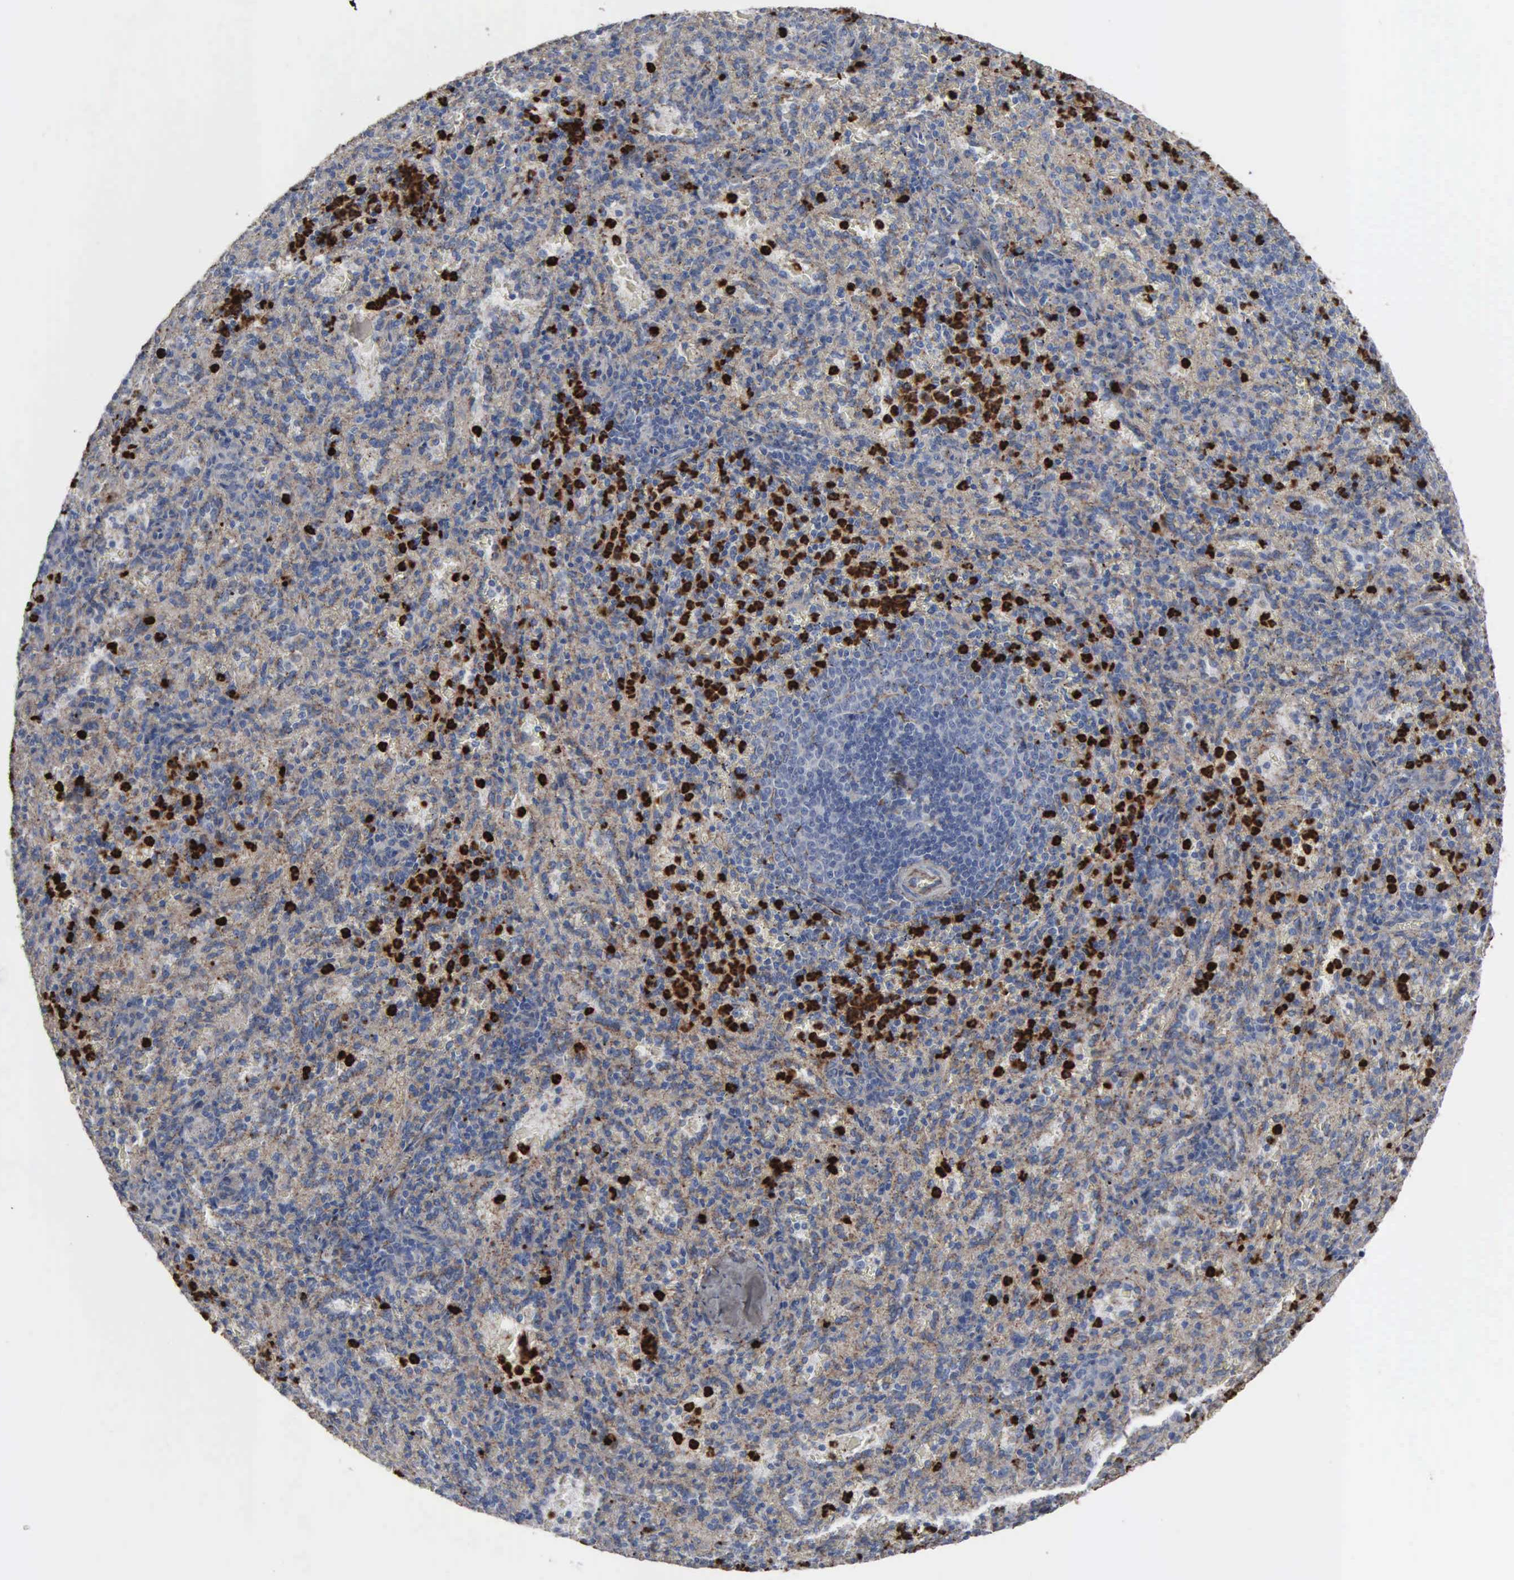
{"staining": {"intensity": "moderate", "quantity": "25%-75%", "location": "cytoplasmic/membranous"}, "tissue": "spleen", "cell_type": "Cells in red pulp", "image_type": "normal", "snomed": [{"axis": "morphology", "description": "Normal tissue, NOS"}, {"axis": "topography", "description": "Spleen"}], "caption": "Immunohistochemistry (IHC) micrograph of benign human spleen stained for a protein (brown), which displays medium levels of moderate cytoplasmic/membranous staining in about 25%-75% of cells in red pulp.", "gene": "FN1", "patient": {"sex": "female", "age": 21}}